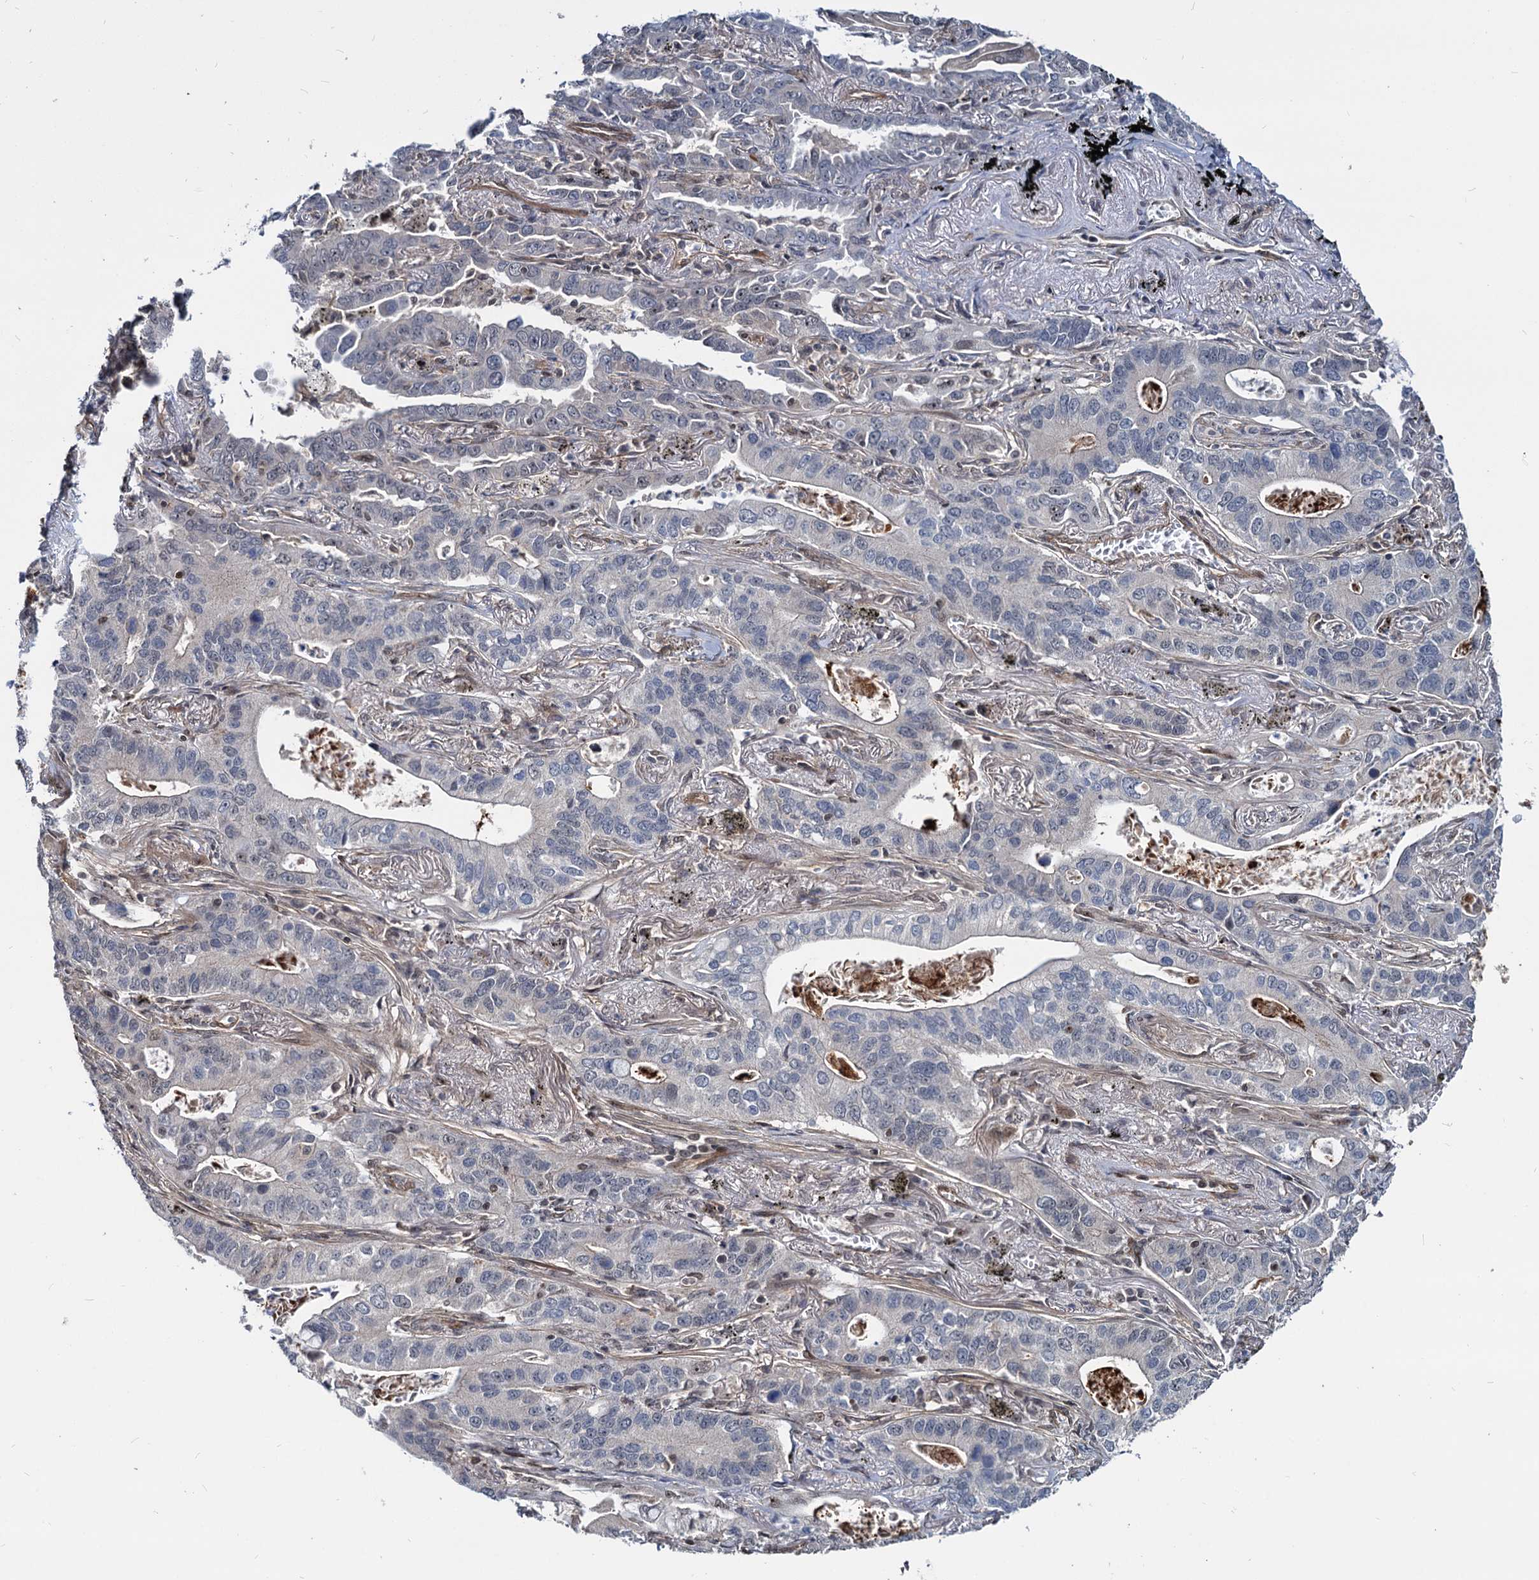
{"staining": {"intensity": "weak", "quantity": "<25%", "location": "nuclear"}, "tissue": "lung cancer", "cell_type": "Tumor cells", "image_type": "cancer", "snomed": [{"axis": "morphology", "description": "Adenocarcinoma, NOS"}, {"axis": "topography", "description": "Lung"}], "caption": "Human lung adenocarcinoma stained for a protein using IHC displays no staining in tumor cells.", "gene": "UBLCP1", "patient": {"sex": "male", "age": 67}}